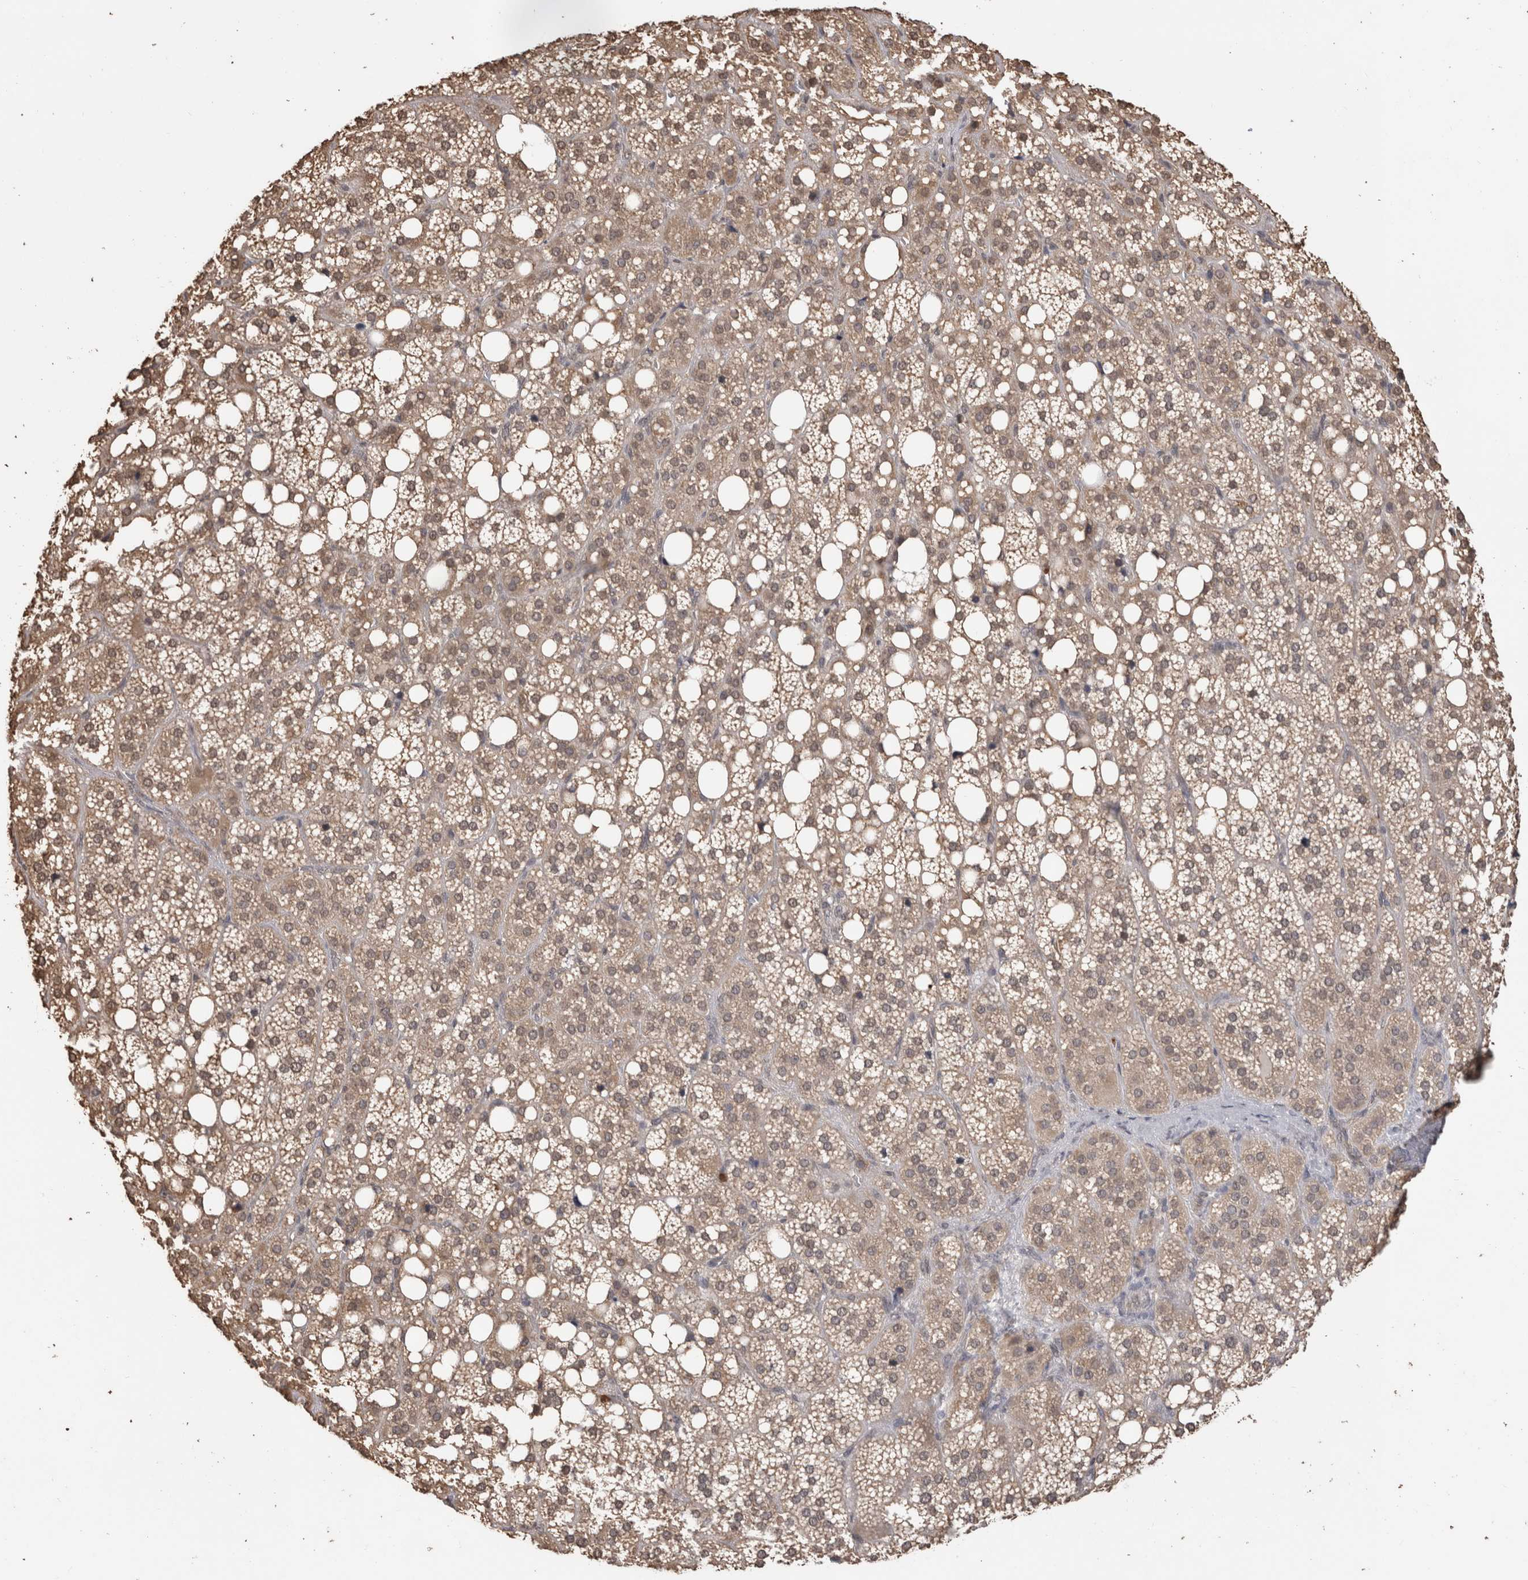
{"staining": {"intensity": "weak", "quantity": ">75%", "location": "cytoplasmic/membranous"}, "tissue": "adrenal gland", "cell_type": "Glandular cells", "image_type": "normal", "snomed": [{"axis": "morphology", "description": "Normal tissue, NOS"}, {"axis": "topography", "description": "Adrenal gland"}], "caption": "This is a histology image of IHC staining of benign adrenal gland, which shows weak positivity in the cytoplasmic/membranous of glandular cells.", "gene": "PAK4", "patient": {"sex": "female", "age": 59}}